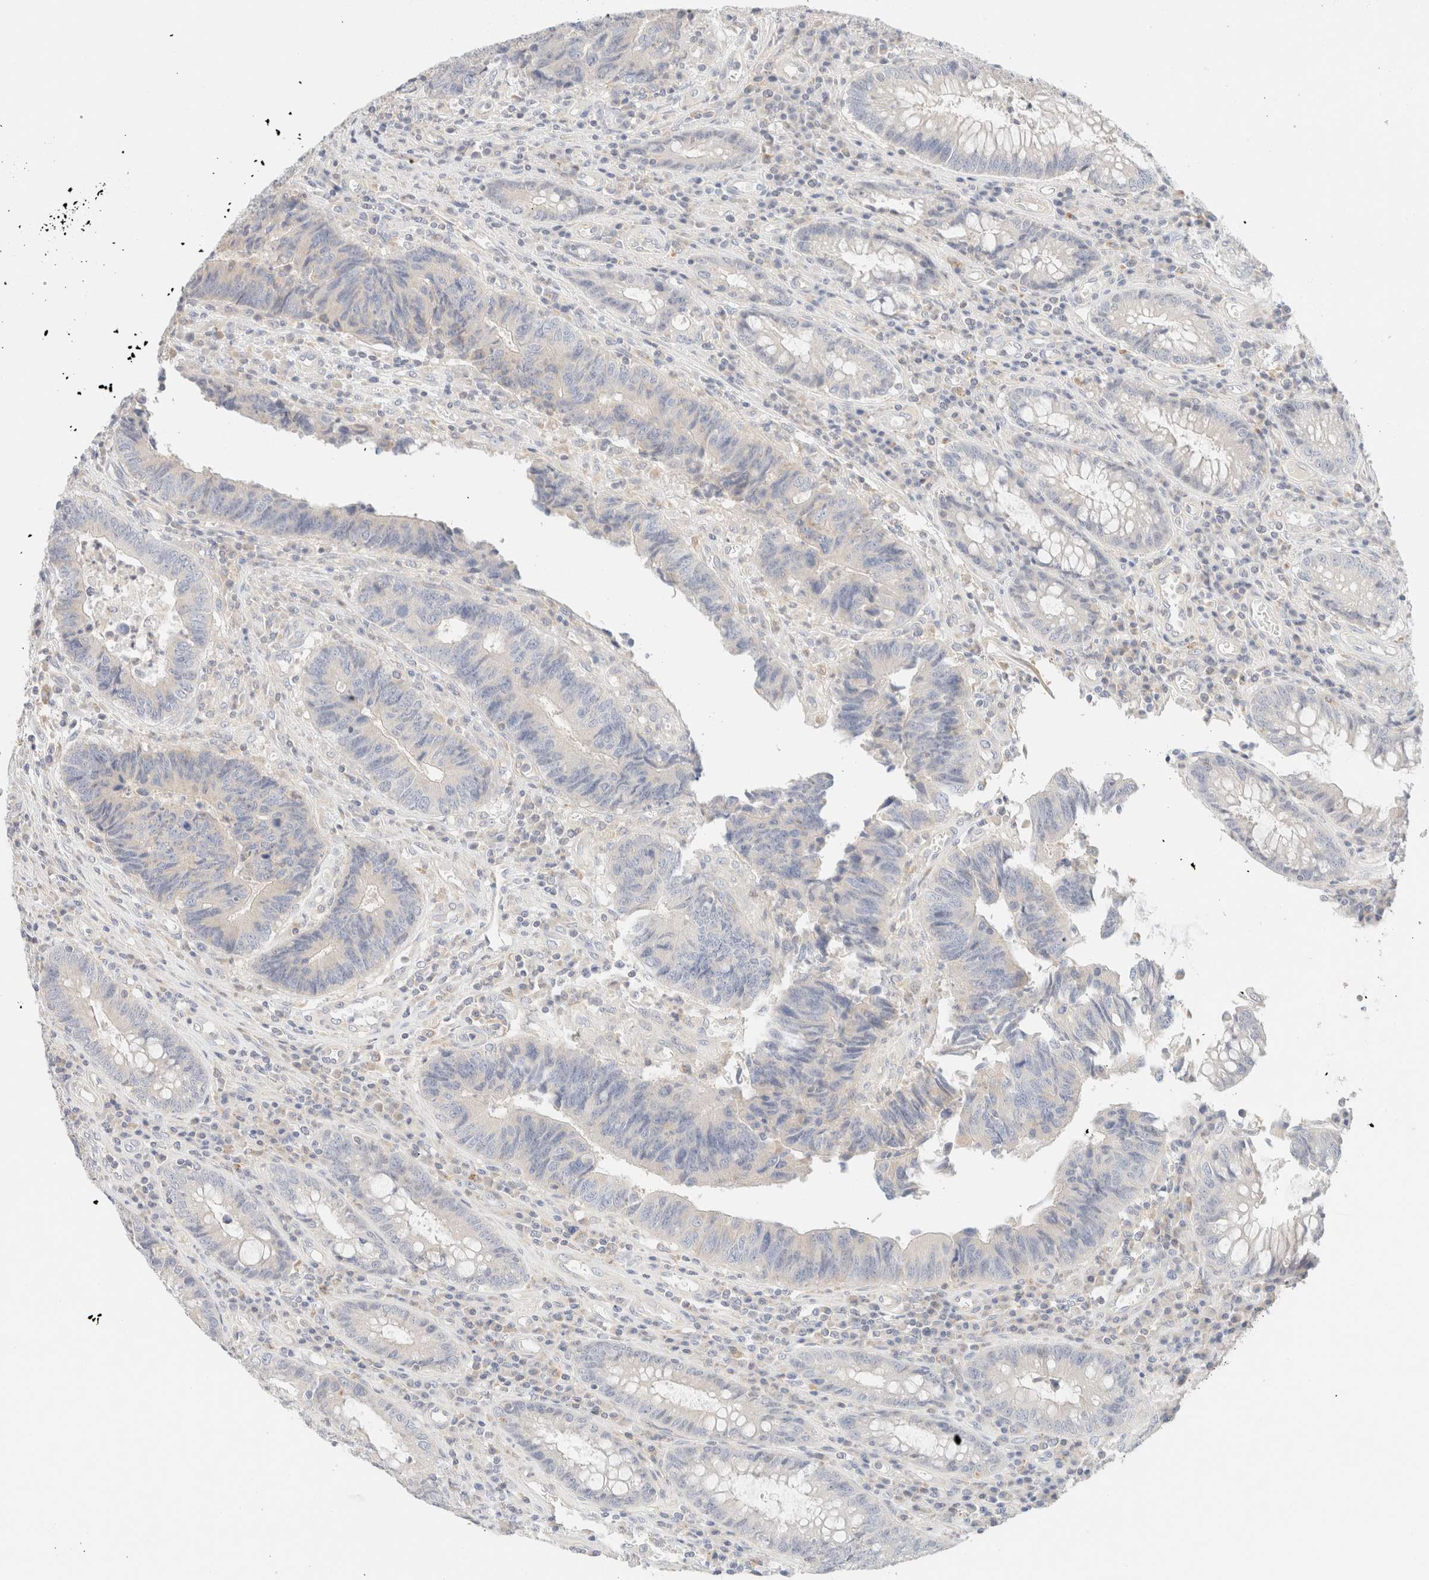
{"staining": {"intensity": "negative", "quantity": "none", "location": "none"}, "tissue": "colorectal cancer", "cell_type": "Tumor cells", "image_type": "cancer", "snomed": [{"axis": "morphology", "description": "Adenocarcinoma, NOS"}, {"axis": "topography", "description": "Rectum"}], "caption": "High magnification brightfield microscopy of colorectal cancer (adenocarcinoma) stained with DAB (3,3'-diaminobenzidine) (brown) and counterstained with hematoxylin (blue): tumor cells show no significant expression.", "gene": "SARM1", "patient": {"sex": "male", "age": 84}}